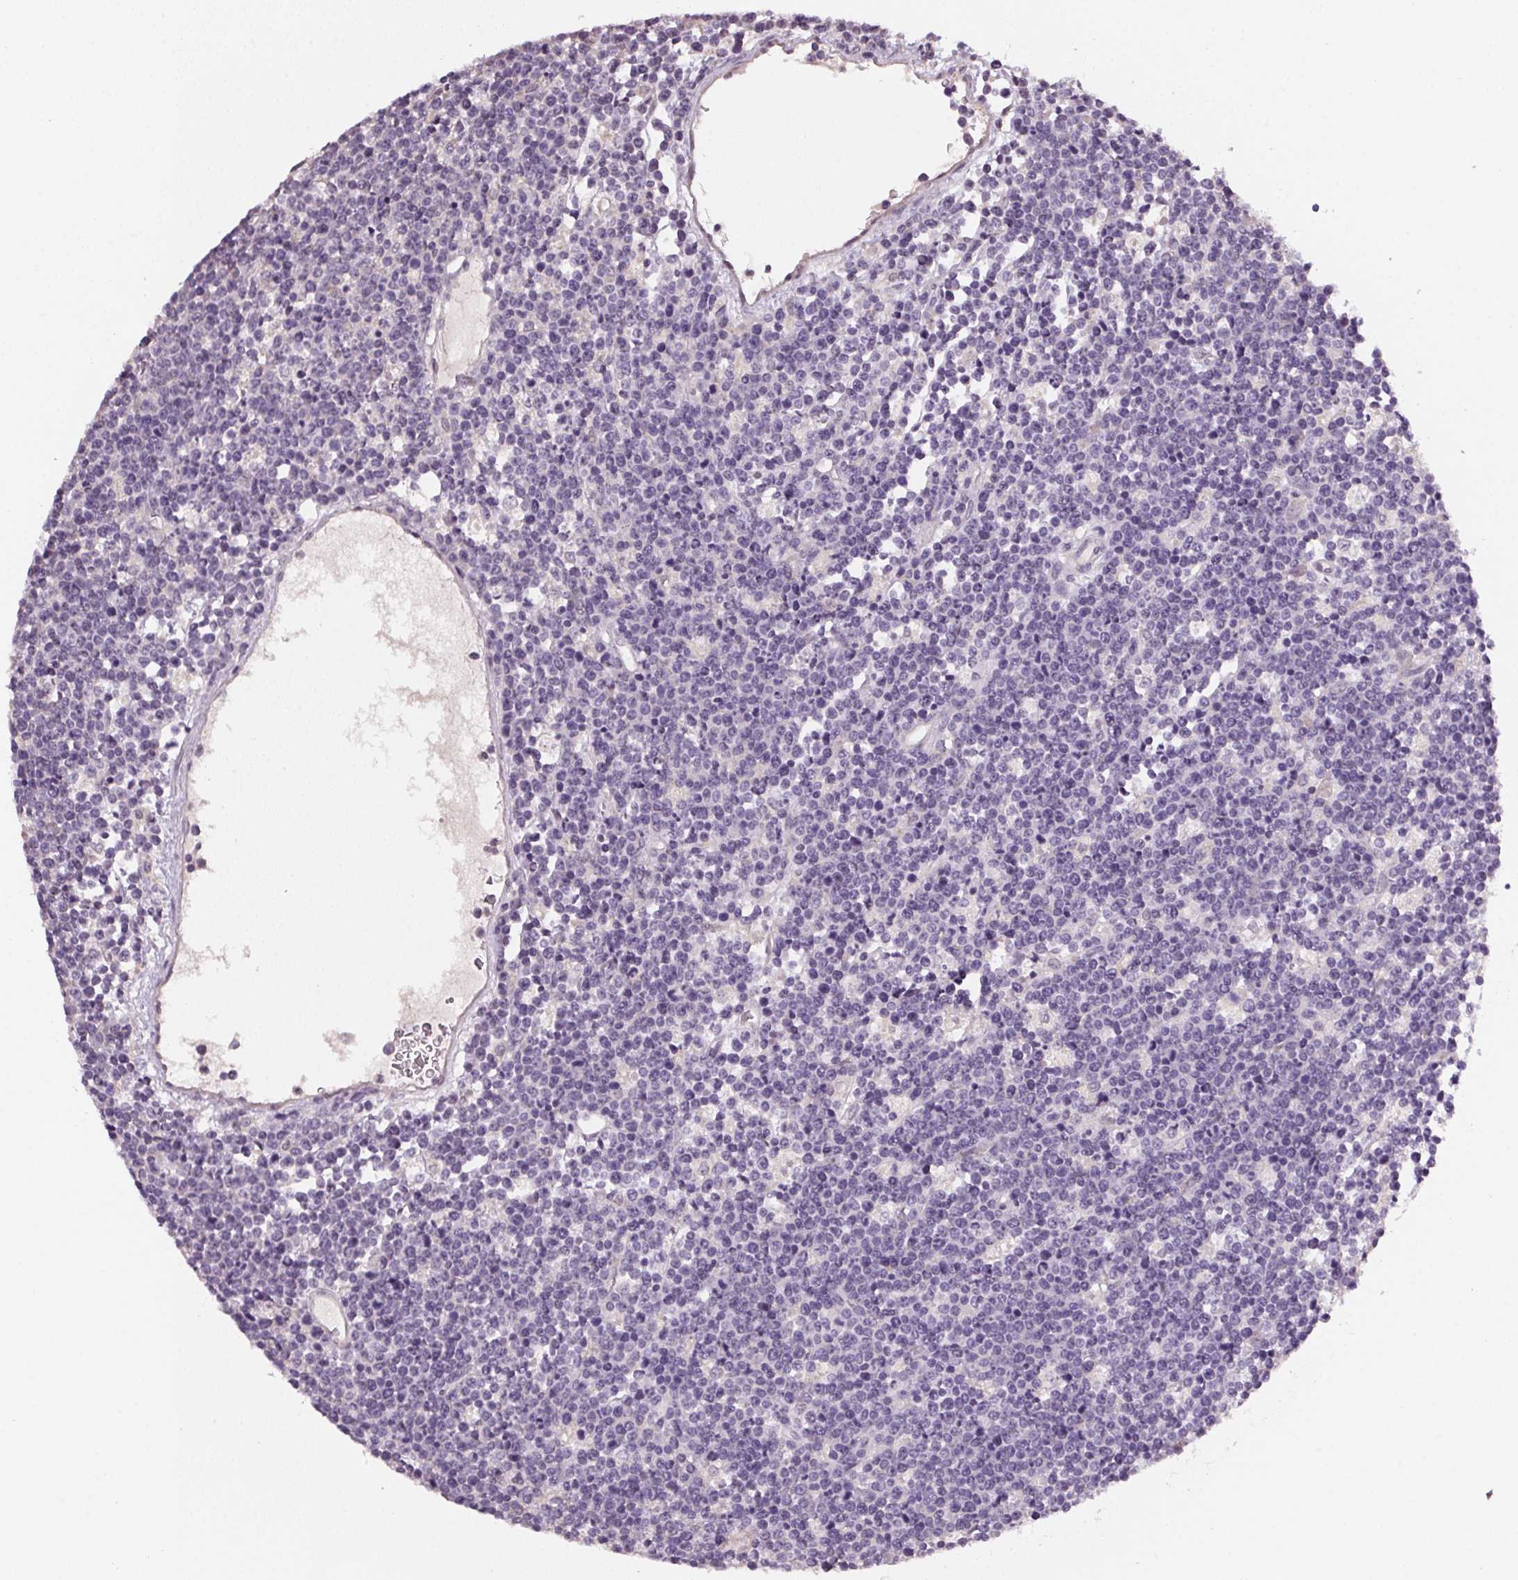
{"staining": {"intensity": "negative", "quantity": "none", "location": "none"}, "tissue": "lymphoma", "cell_type": "Tumor cells", "image_type": "cancer", "snomed": [{"axis": "morphology", "description": "Malignant lymphoma, non-Hodgkin's type, High grade"}, {"axis": "topography", "description": "Ovary"}], "caption": "This is a photomicrograph of immunohistochemistry (IHC) staining of malignant lymphoma, non-Hodgkin's type (high-grade), which shows no staining in tumor cells.", "gene": "ALDH8A1", "patient": {"sex": "female", "age": 56}}